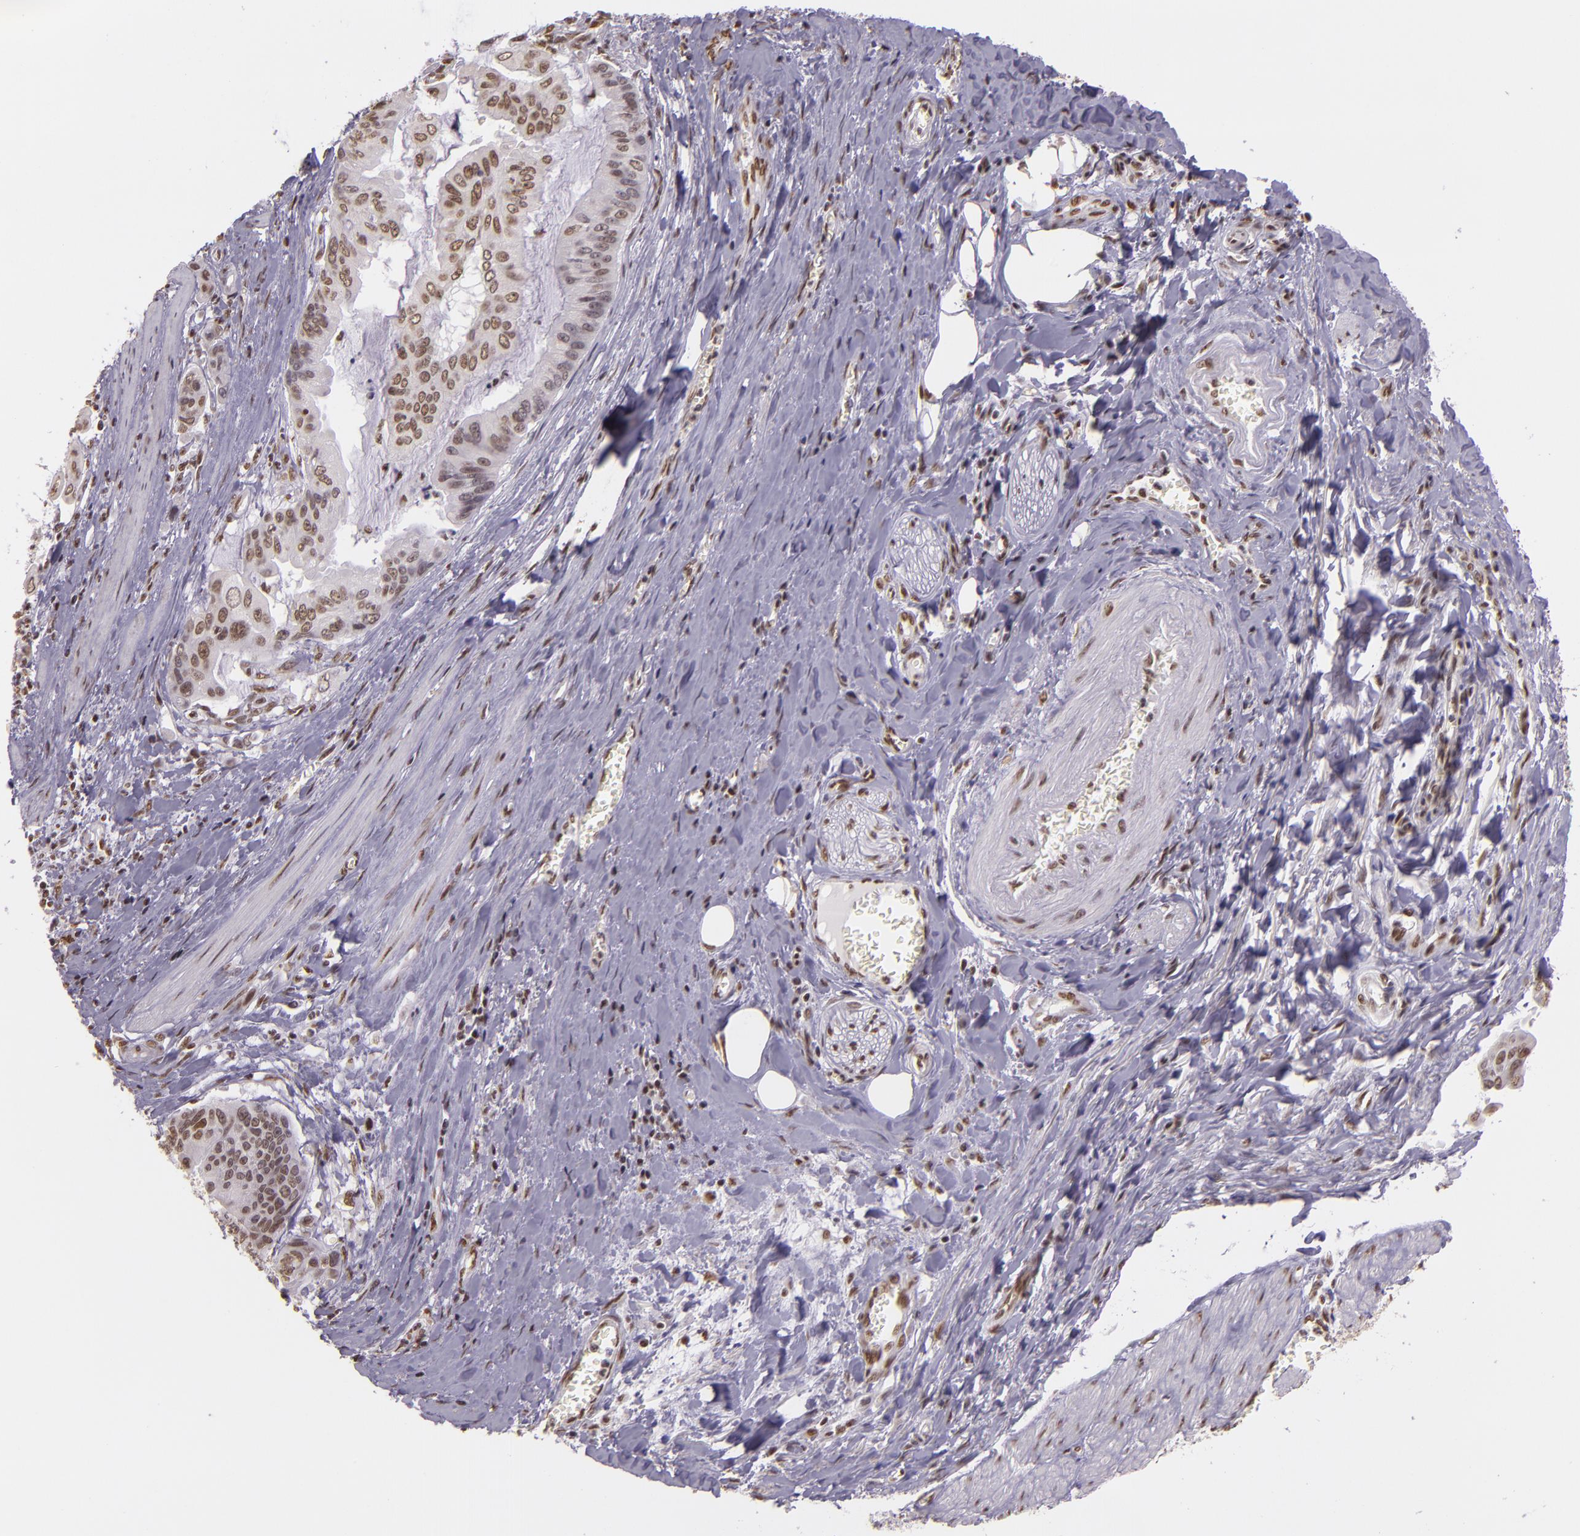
{"staining": {"intensity": "weak", "quantity": "25%-75%", "location": "nuclear"}, "tissue": "stomach cancer", "cell_type": "Tumor cells", "image_type": "cancer", "snomed": [{"axis": "morphology", "description": "Adenocarcinoma, NOS"}, {"axis": "topography", "description": "Stomach, upper"}], "caption": "Tumor cells show weak nuclear positivity in about 25%-75% of cells in stomach adenocarcinoma.", "gene": "USF1", "patient": {"sex": "male", "age": 80}}